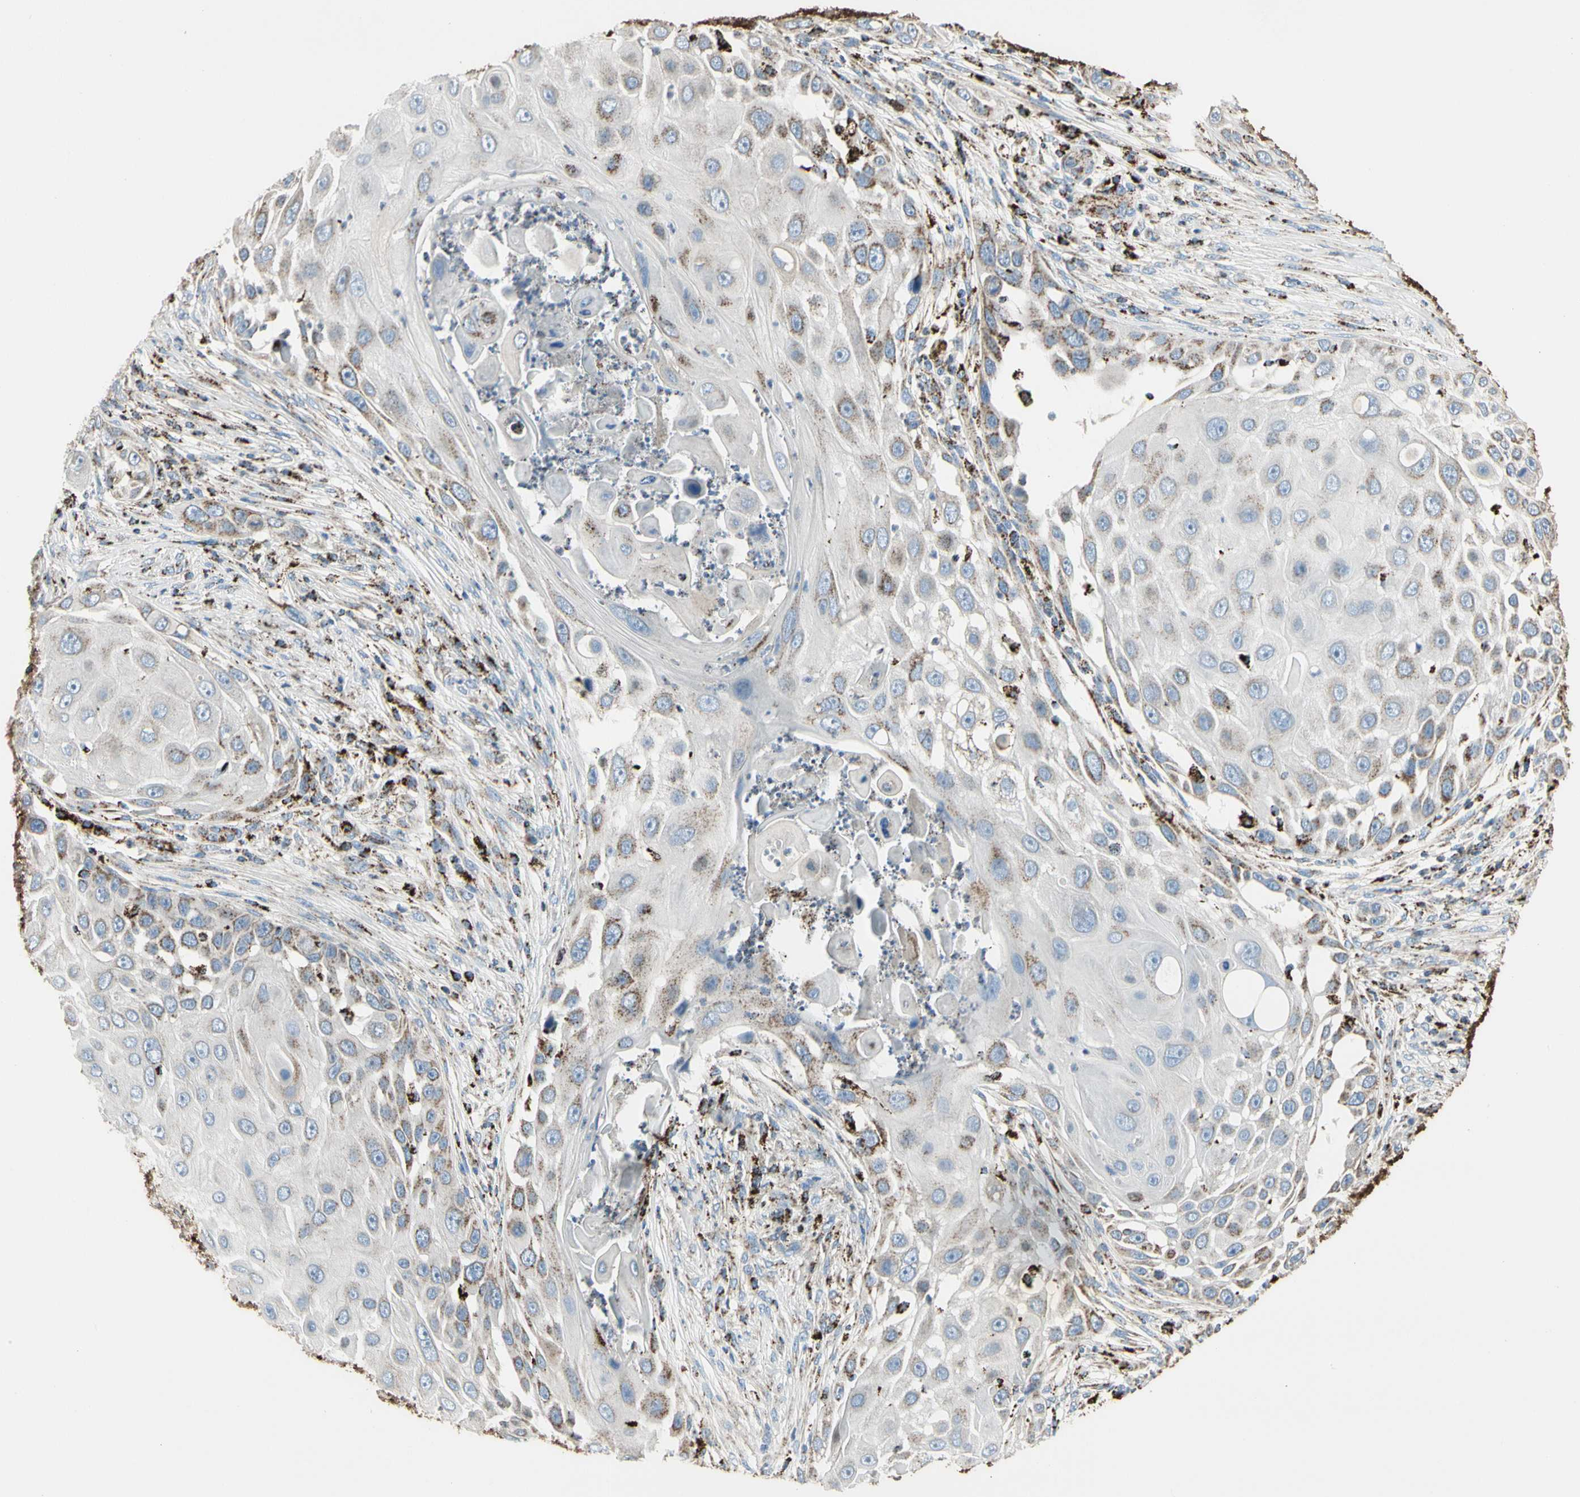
{"staining": {"intensity": "weak", "quantity": "<25%", "location": "cytoplasmic/membranous"}, "tissue": "skin cancer", "cell_type": "Tumor cells", "image_type": "cancer", "snomed": [{"axis": "morphology", "description": "Squamous cell carcinoma, NOS"}, {"axis": "topography", "description": "Skin"}], "caption": "A high-resolution image shows immunohistochemistry staining of squamous cell carcinoma (skin), which displays no significant expression in tumor cells. The staining was performed using DAB to visualize the protein expression in brown, while the nuclei were stained in blue with hematoxylin (Magnification: 20x).", "gene": "ME2", "patient": {"sex": "female", "age": 44}}